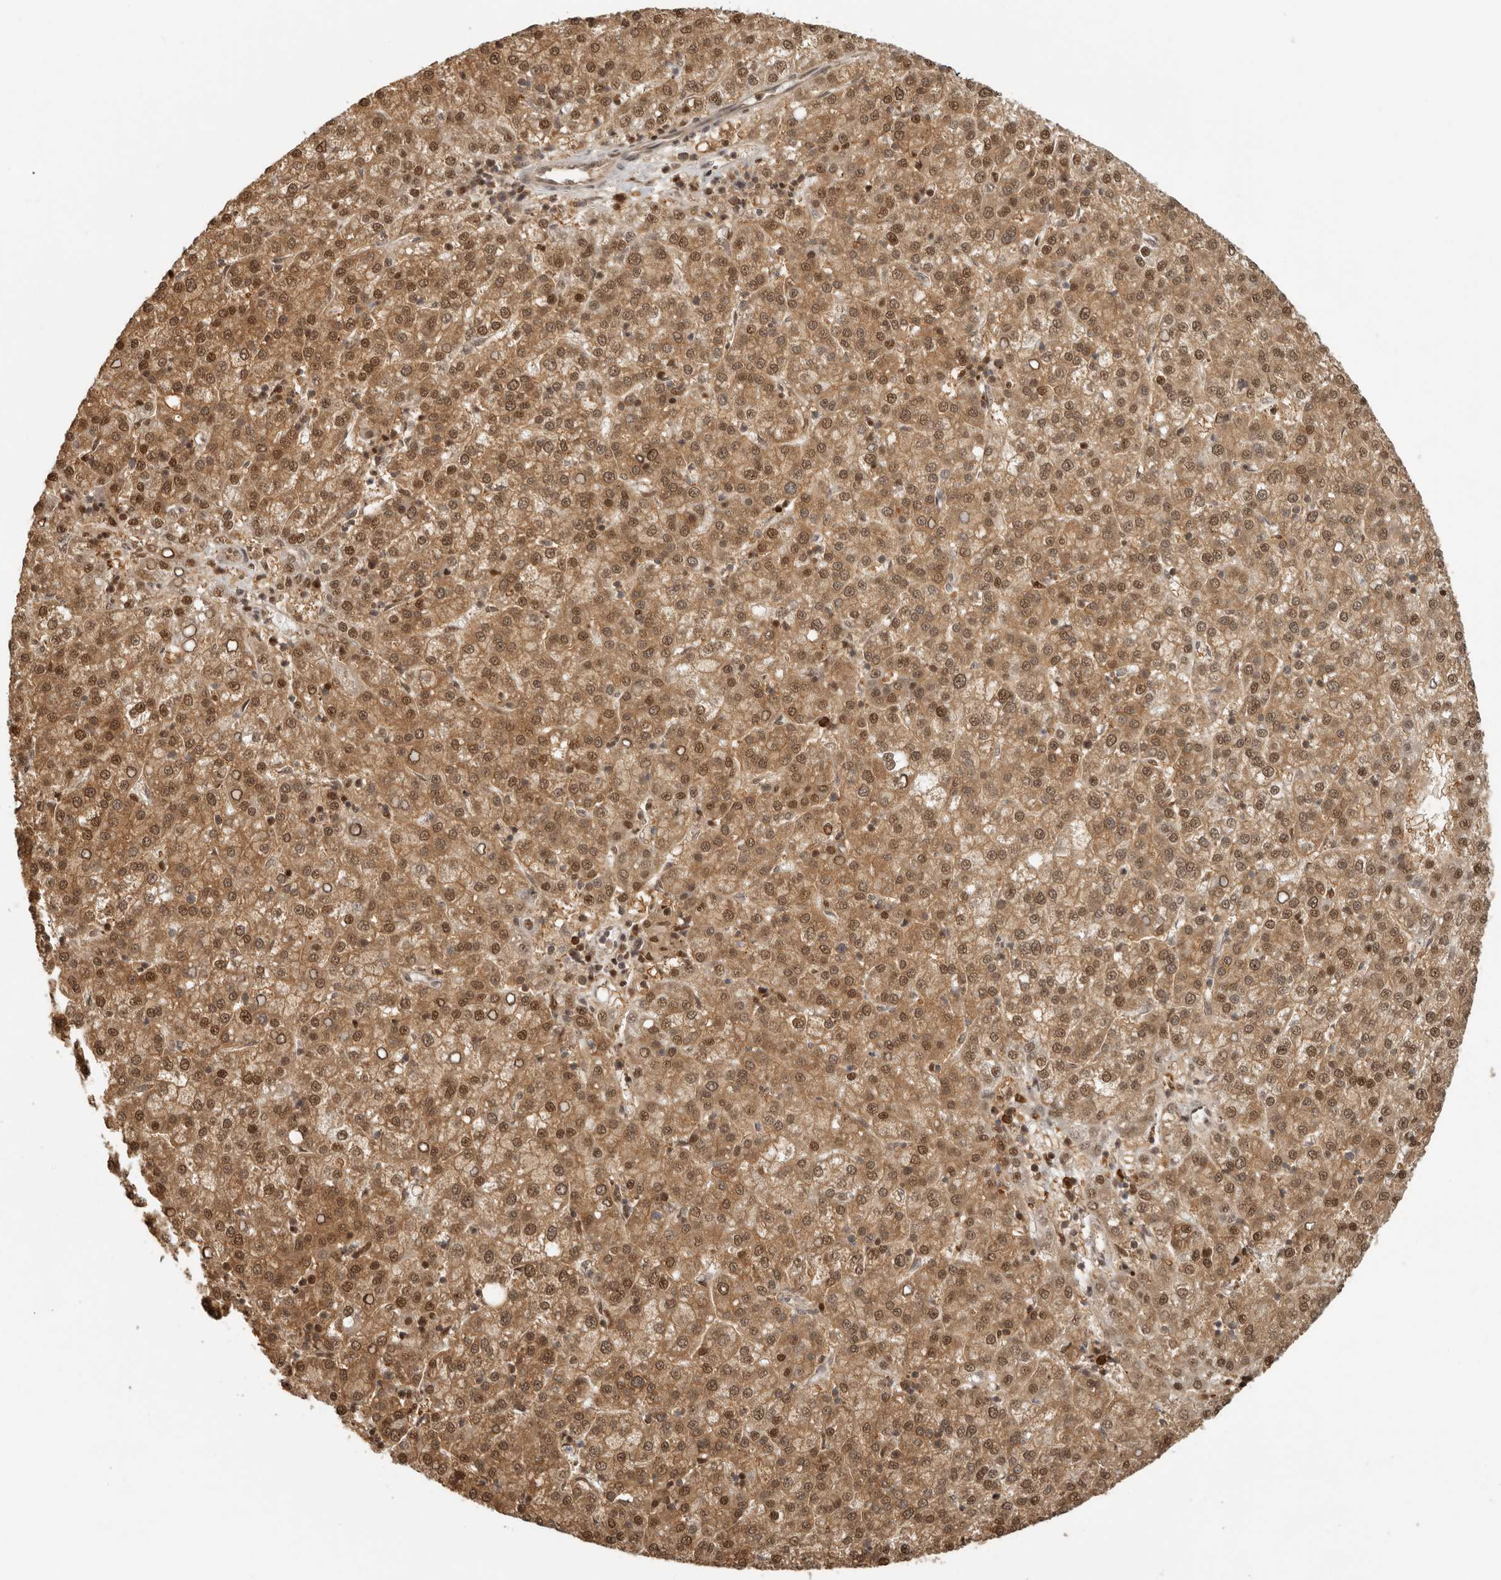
{"staining": {"intensity": "moderate", "quantity": ">75%", "location": "cytoplasmic/membranous,nuclear"}, "tissue": "liver cancer", "cell_type": "Tumor cells", "image_type": "cancer", "snomed": [{"axis": "morphology", "description": "Carcinoma, Hepatocellular, NOS"}, {"axis": "topography", "description": "Liver"}], "caption": "Immunohistochemical staining of human liver cancer demonstrates moderate cytoplasmic/membranous and nuclear protein staining in about >75% of tumor cells.", "gene": "PSMA5", "patient": {"sex": "female", "age": 58}}